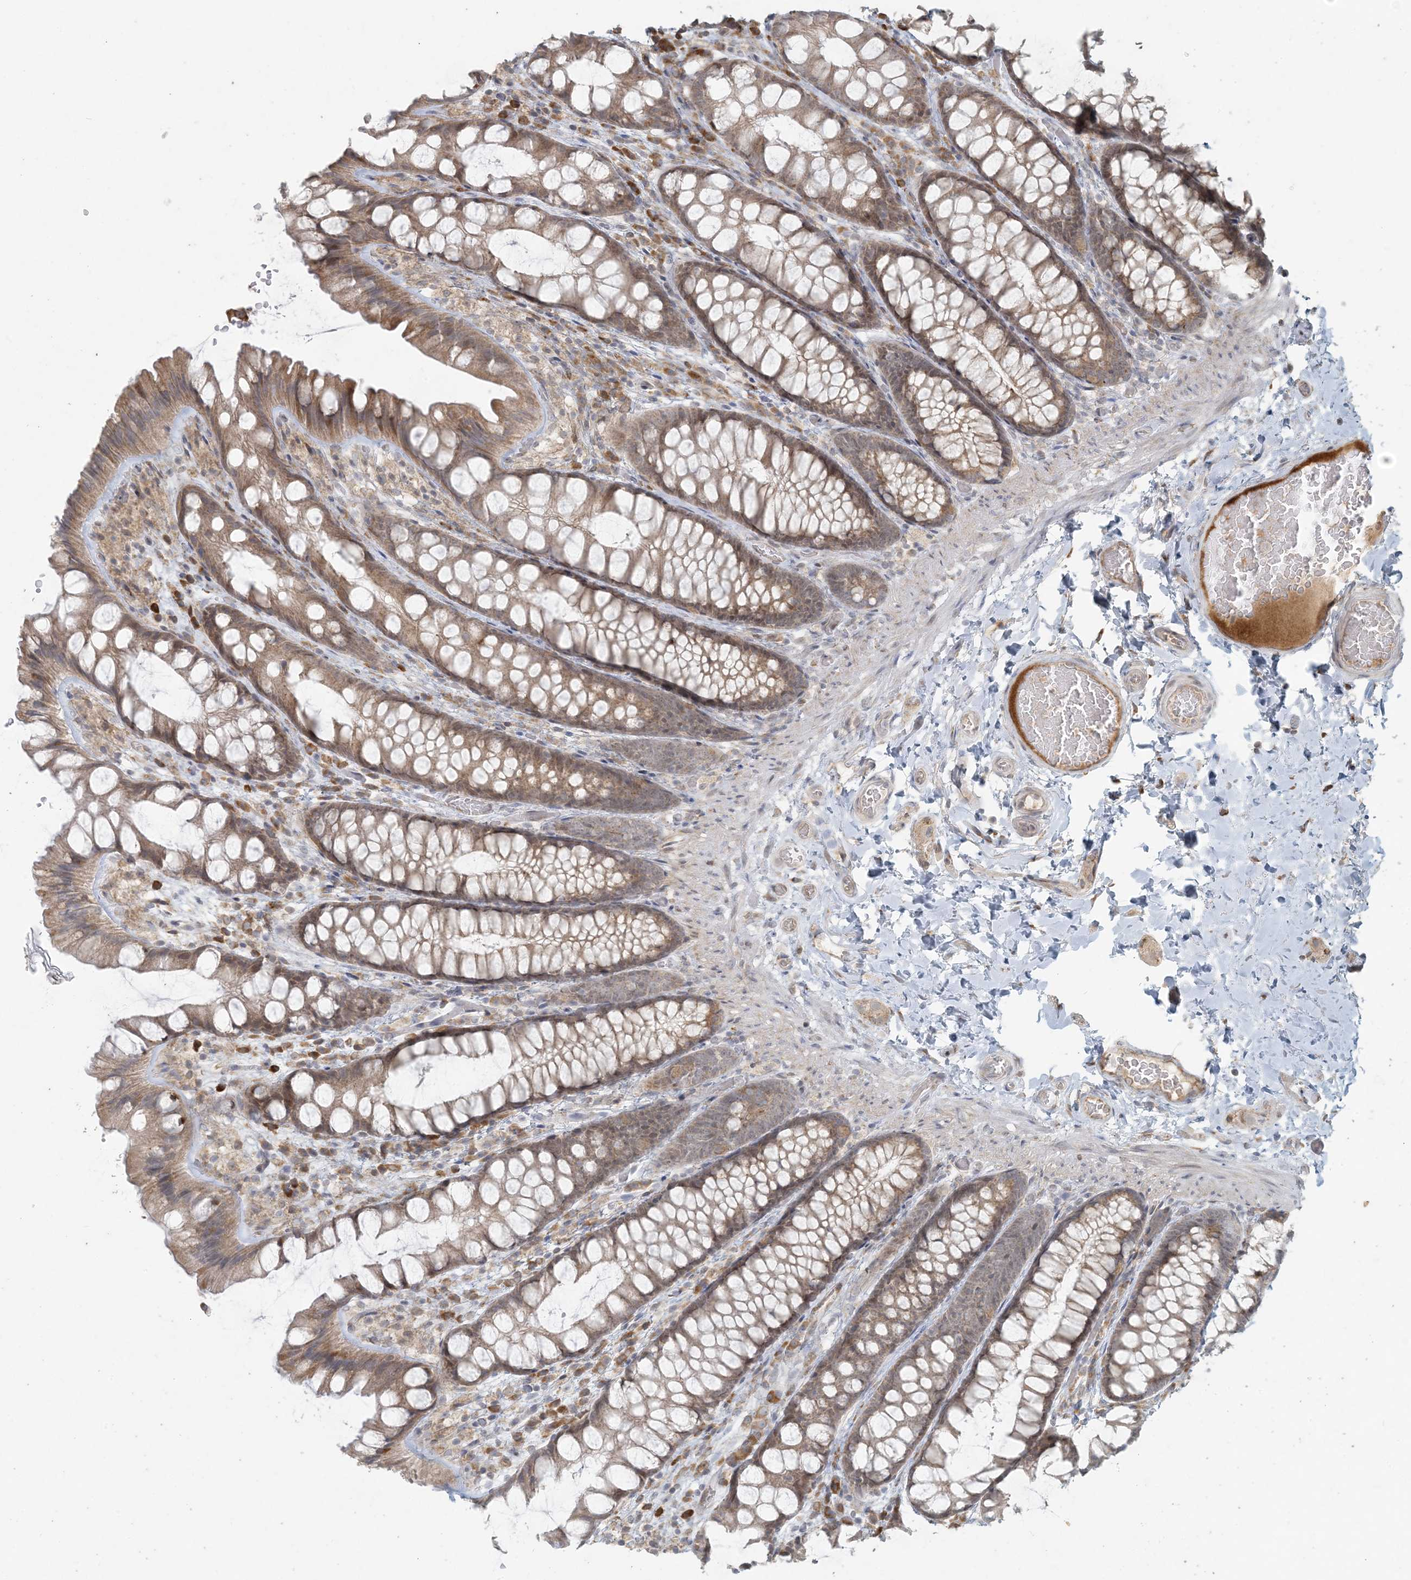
{"staining": {"intensity": "weak", "quantity": "25%-75%", "location": "cytoplasmic/membranous"}, "tissue": "colon", "cell_type": "Endothelial cells", "image_type": "normal", "snomed": [{"axis": "morphology", "description": "Normal tissue, NOS"}, {"axis": "topography", "description": "Colon"}], "caption": "Immunohistochemistry (DAB) staining of unremarkable human colon shows weak cytoplasmic/membranous protein expression in about 25%-75% of endothelial cells. The protein is shown in brown color, while the nuclei are stained blue.", "gene": "HACL1", "patient": {"sex": "male", "age": 47}}